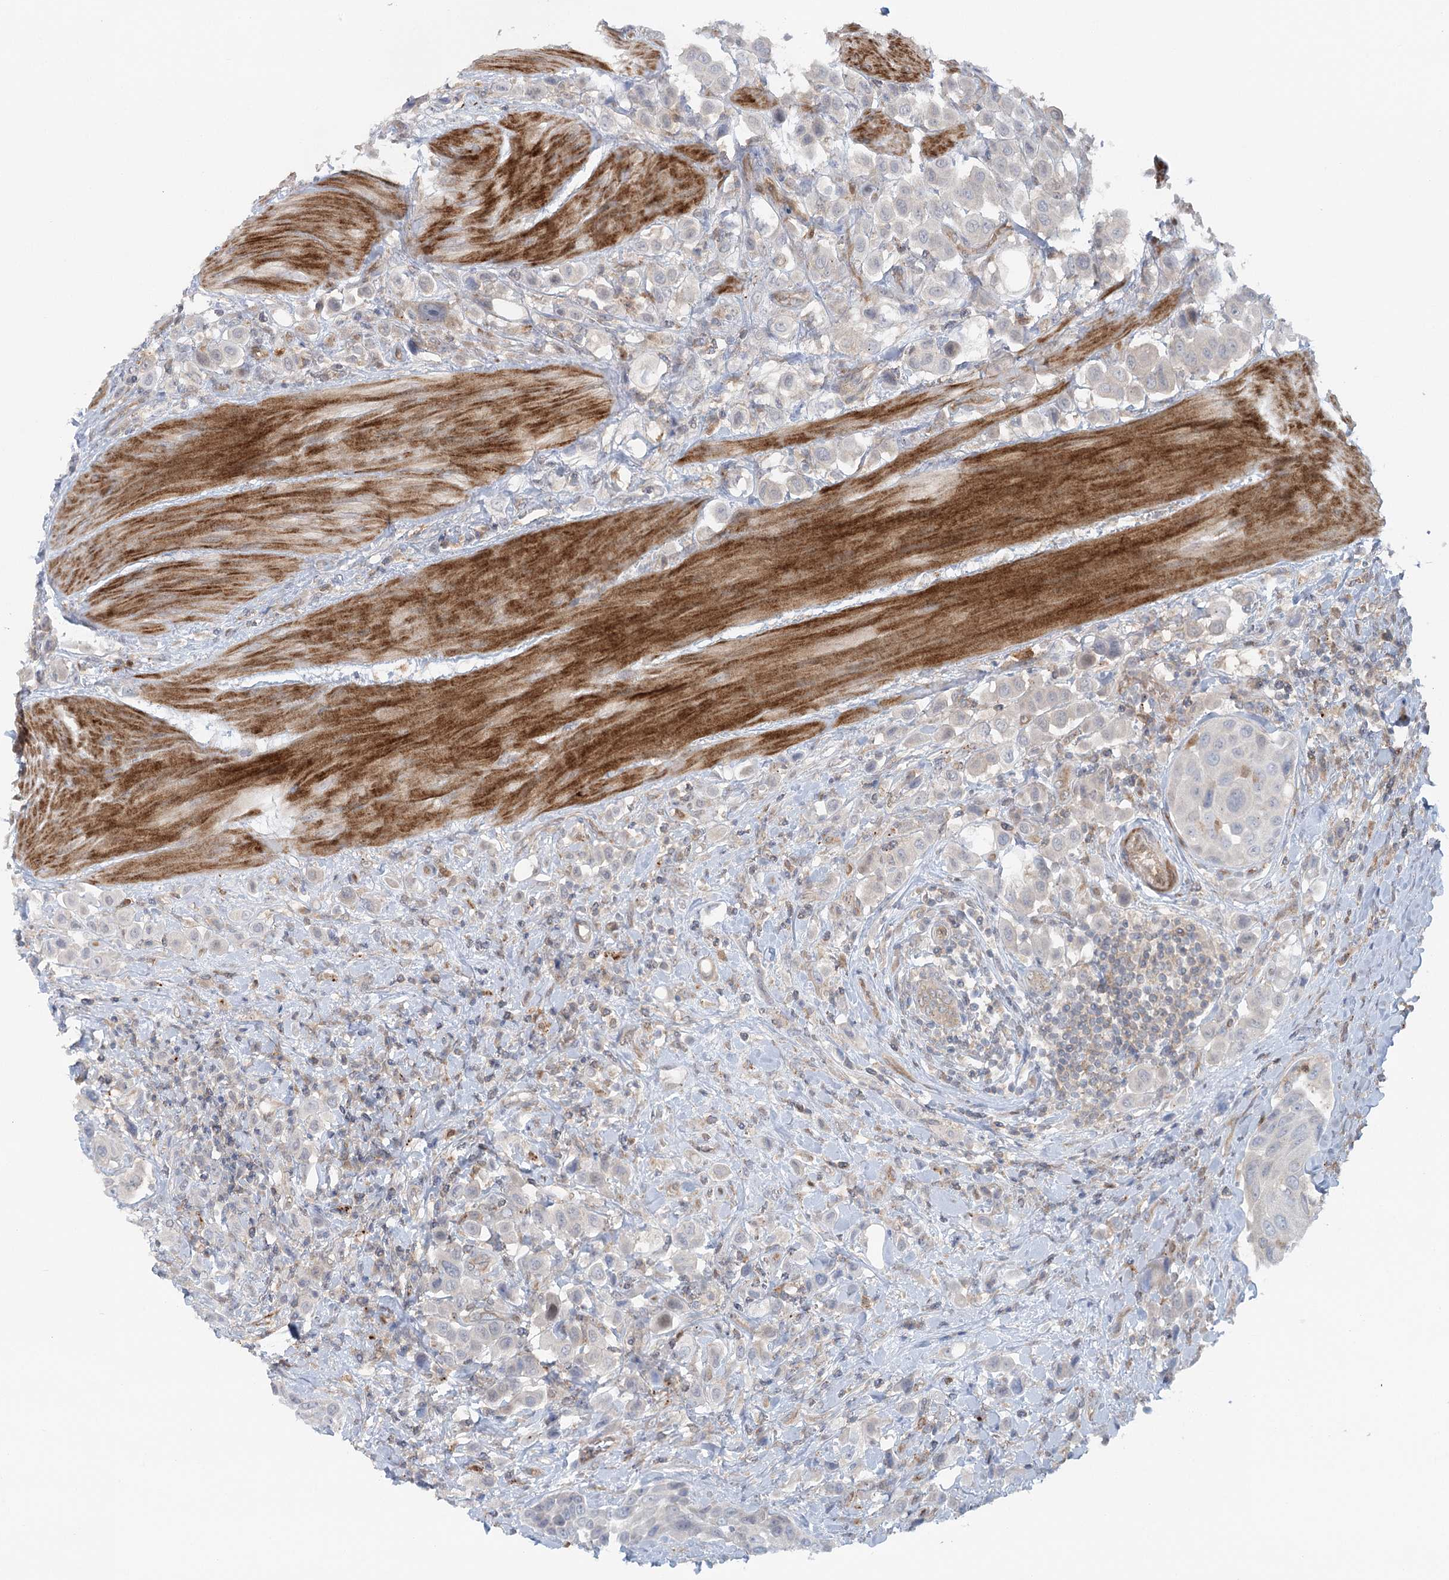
{"staining": {"intensity": "negative", "quantity": "none", "location": "none"}, "tissue": "urothelial cancer", "cell_type": "Tumor cells", "image_type": "cancer", "snomed": [{"axis": "morphology", "description": "Urothelial carcinoma, High grade"}, {"axis": "topography", "description": "Urinary bladder"}], "caption": "A histopathology image of urothelial carcinoma (high-grade) stained for a protein demonstrates no brown staining in tumor cells.", "gene": "GBE1", "patient": {"sex": "male", "age": 50}}